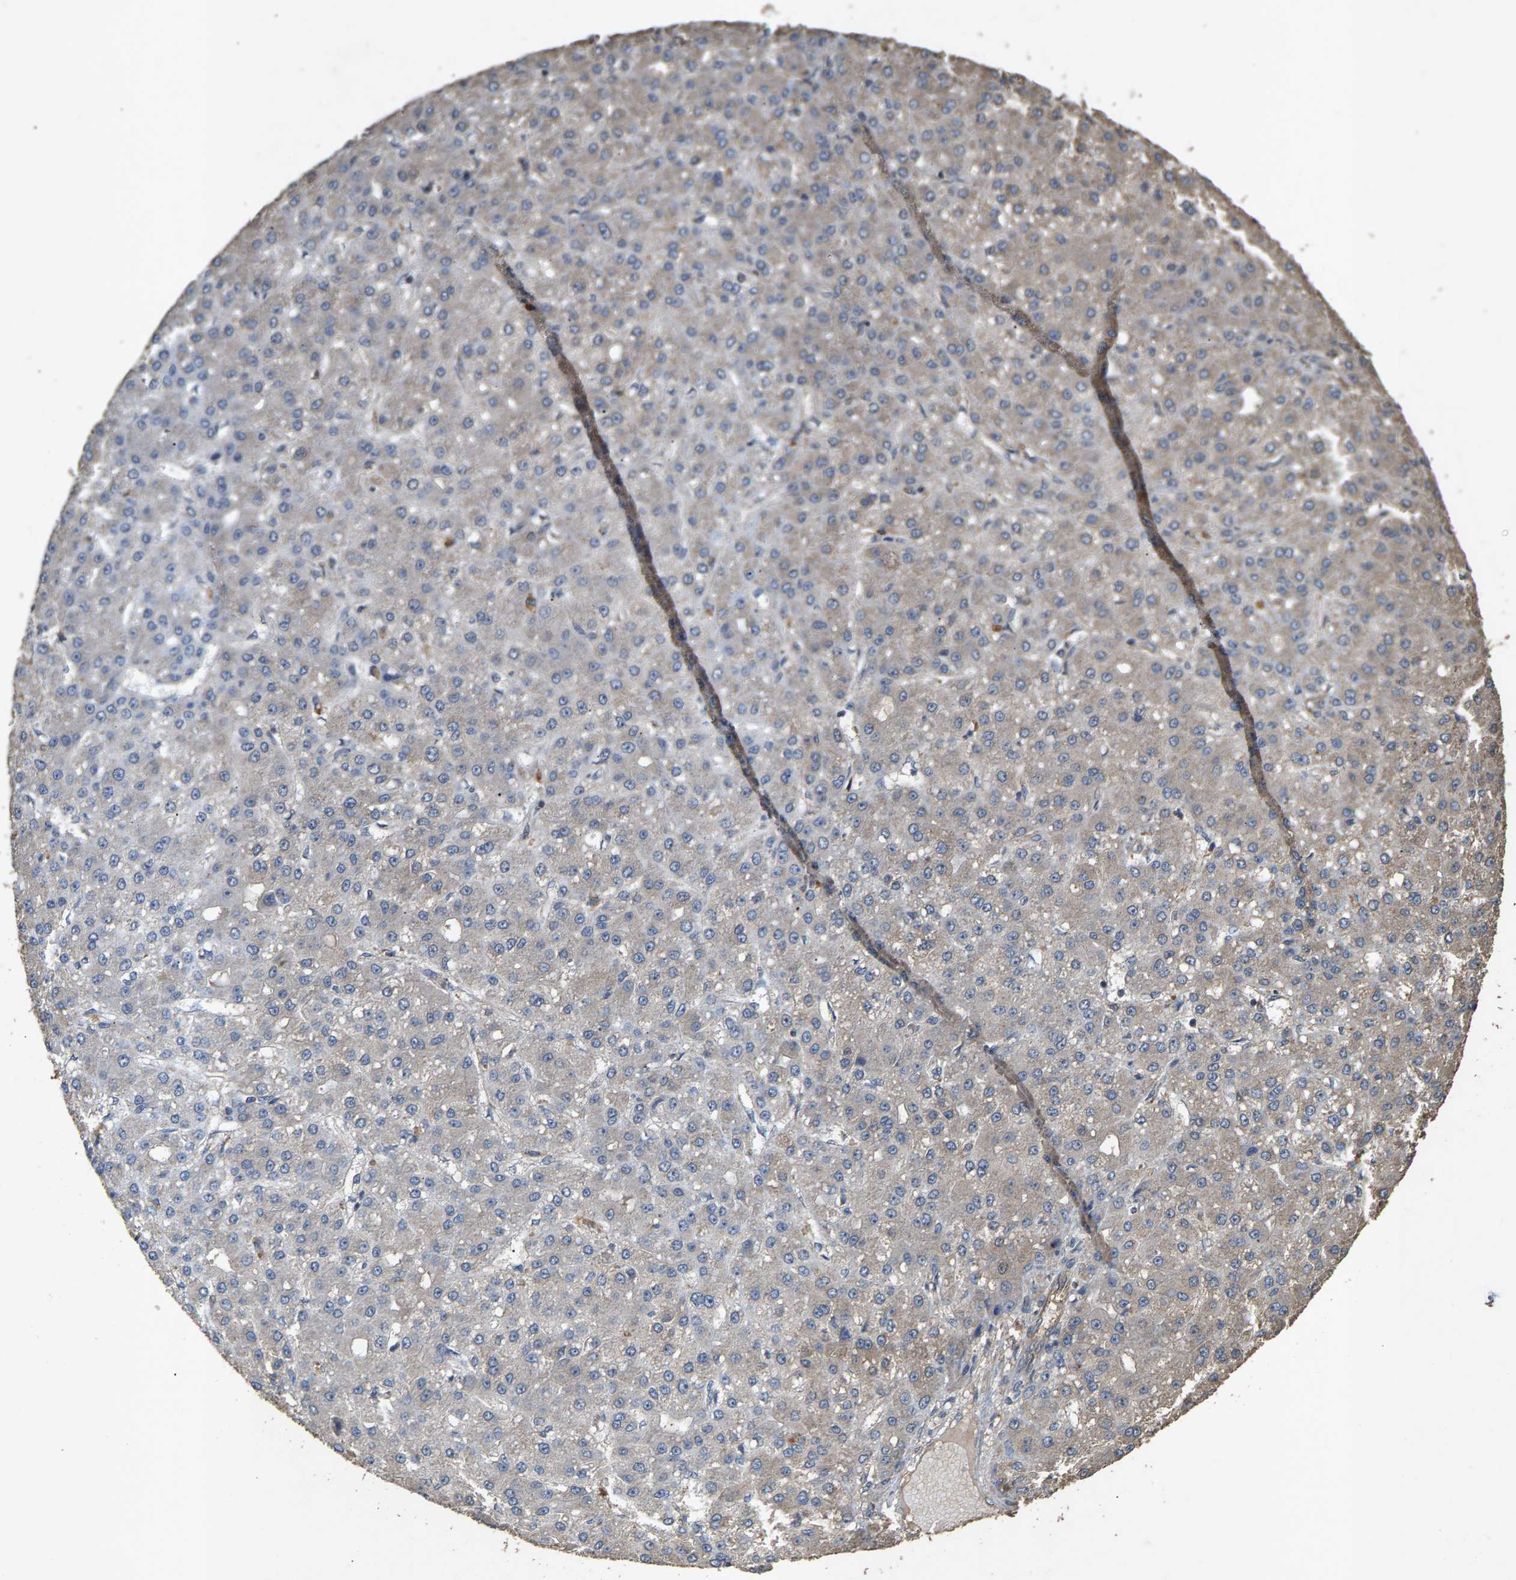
{"staining": {"intensity": "weak", "quantity": "<25%", "location": "cytoplasmic/membranous"}, "tissue": "liver cancer", "cell_type": "Tumor cells", "image_type": "cancer", "snomed": [{"axis": "morphology", "description": "Carcinoma, Hepatocellular, NOS"}, {"axis": "topography", "description": "Liver"}], "caption": "Immunohistochemistry (IHC) photomicrograph of liver hepatocellular carcinoma stained for a protein (brown), which reveals no expression in tumor cells. (Brightfield microscopy of DAB (3,3'-diaminobenzidine) immunohistochemistry (IHC) at high magnification).", "gene": "HTRA3", "patient": {"sex": "male", "age": 67}}